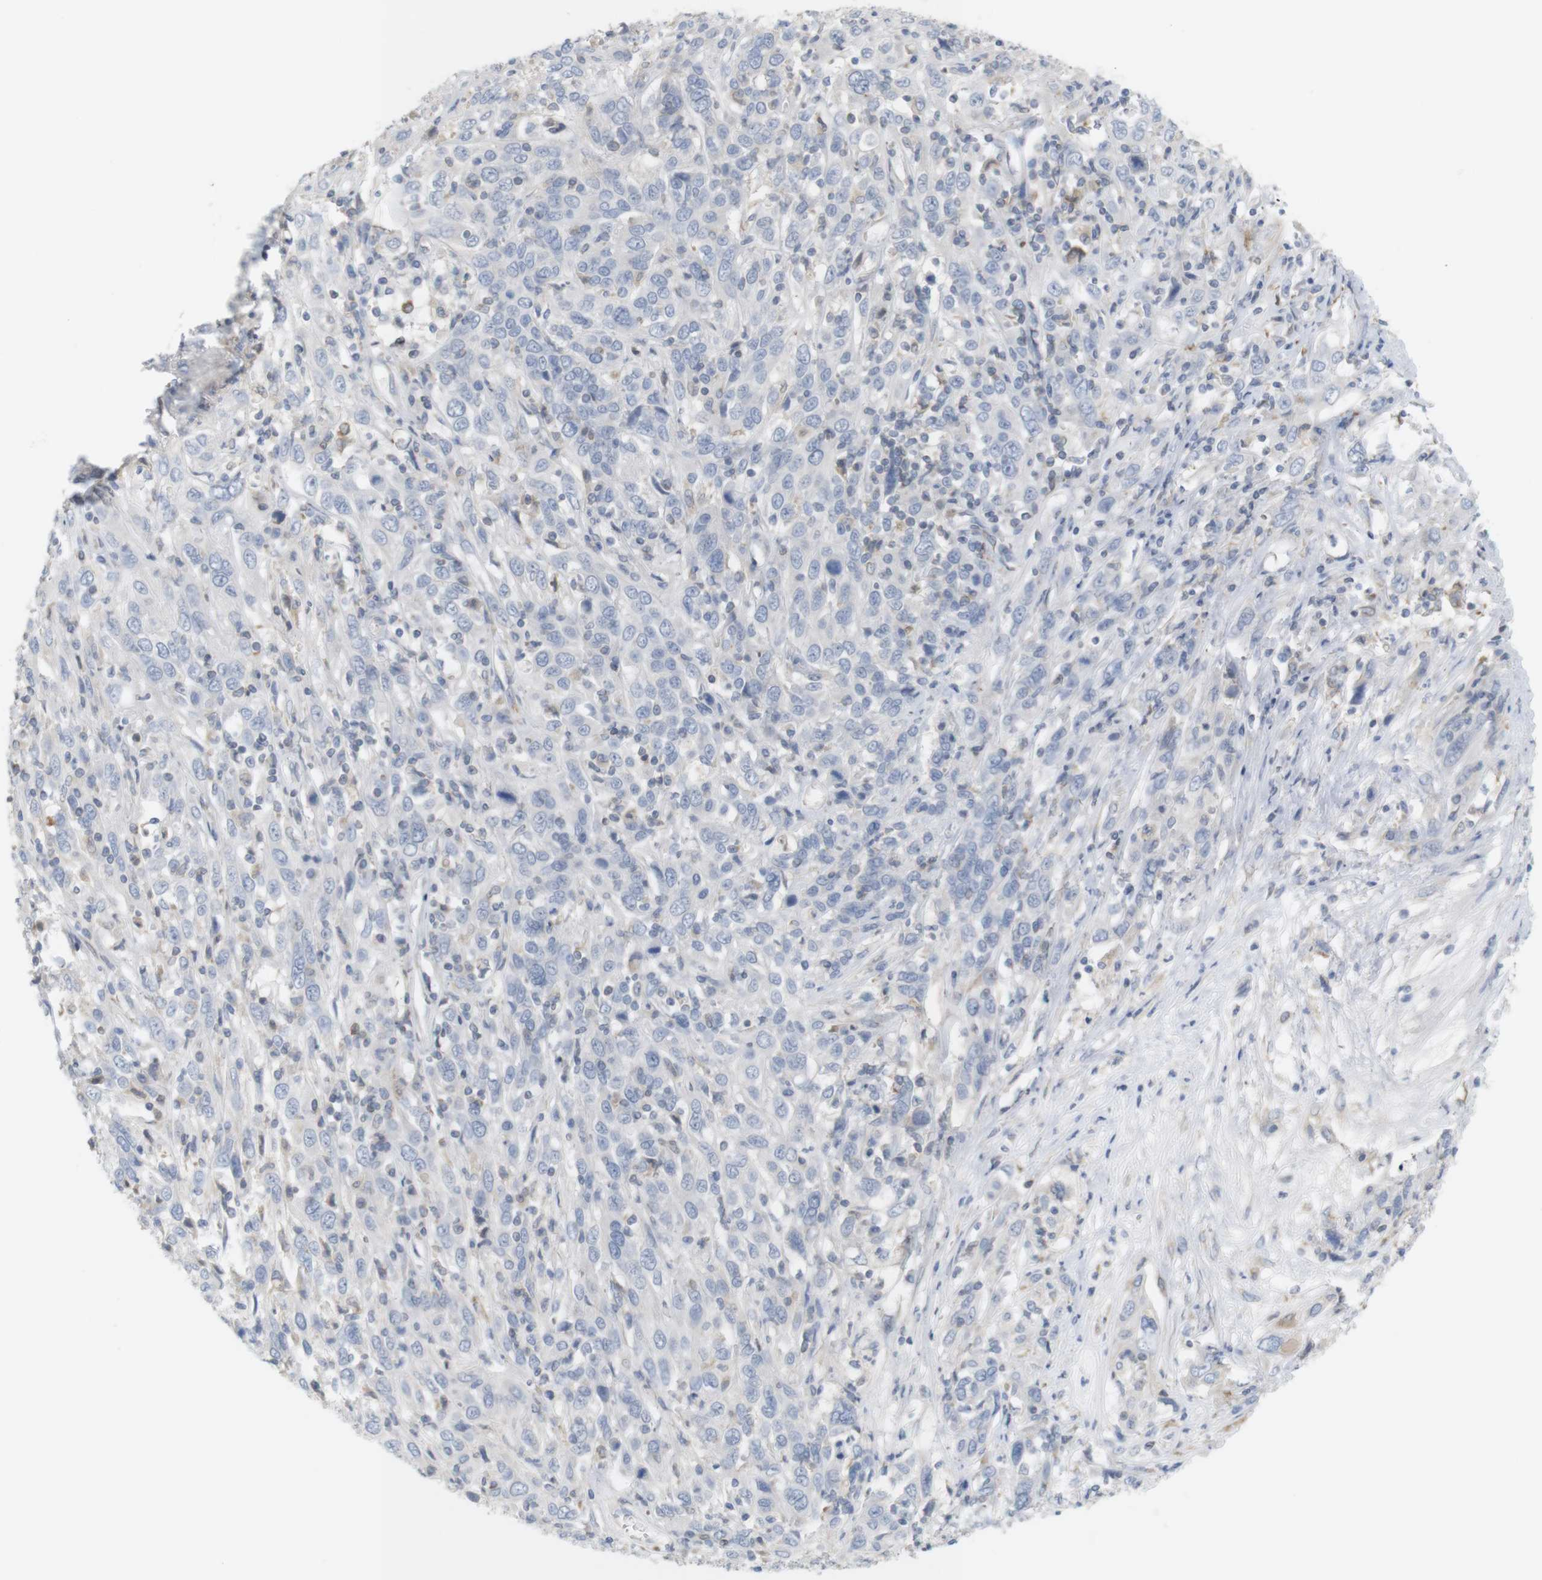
{"staining": {"intensity": "negative", "quantity": "none", "location": "none"}, "tissue": "cervical cancer", "cell_type": "Tumor cells", "image_type": "cancer", "snomed": [{"axis": "morphology", "description": "Squamous cell carcinoma, NOS"}, {"axis": "topography", "description": "Cervix"}], "caption": "Histopathology image shows no significant protein positivity in tumor cells of squamous cell carcinoma (cervical).", "gene": "ITPR1", "patient": {"sex": "female", "age": 46}}